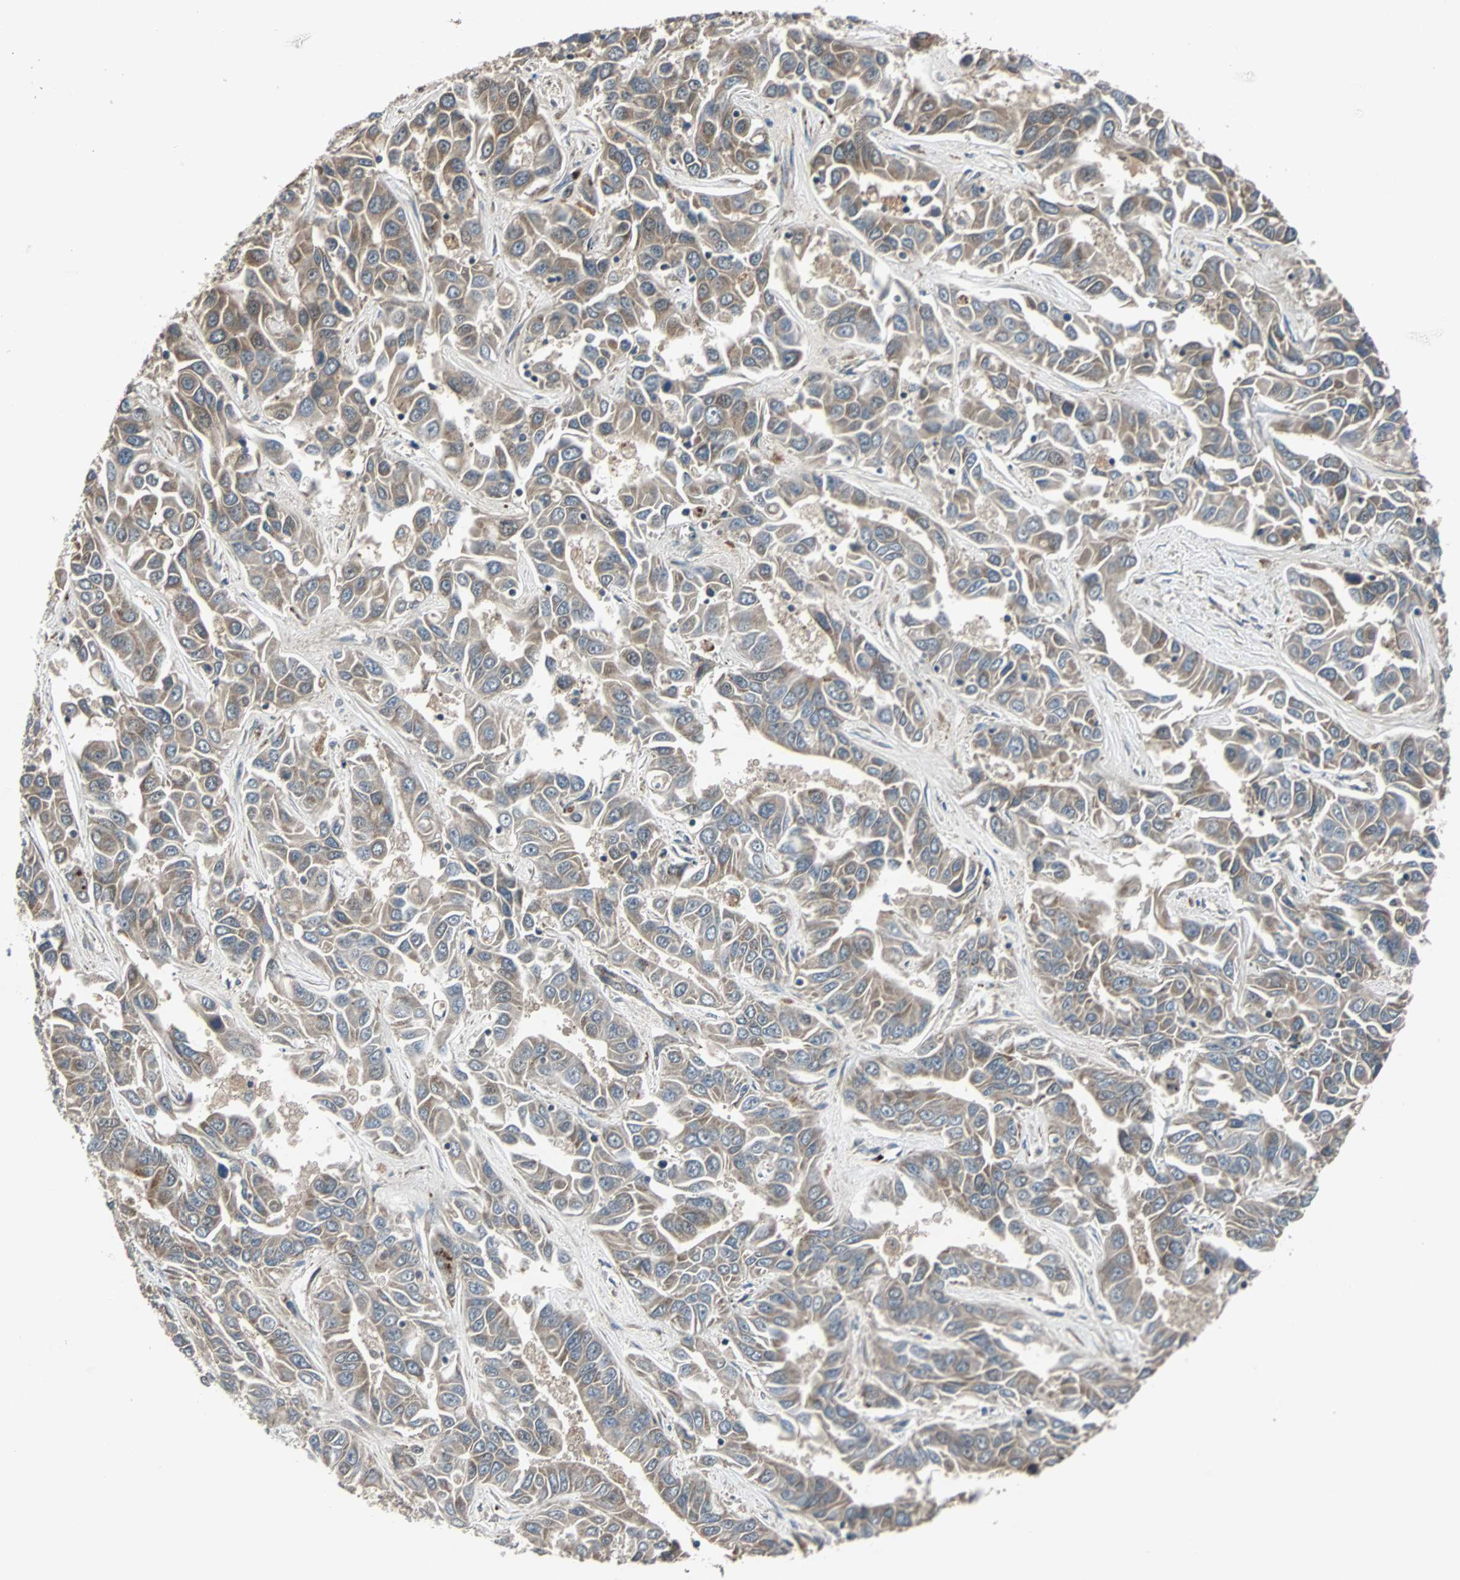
{"staining": {"intensity": "moderate", "quantity": ">75%", "location": "cytoplasmic/membranous"}, "tissue": "liver cancer", "cell_type": "Tumor cells", "image_type": "cancer", "snomed": [{"axis": "morphology", "description": "Cholangiocarcinoma"}, {"axis": "topography", "description": "Liver"}], "caption": "Immunohistochemical staining of human liver cholangiocarcinoma demonstrates medium levels of moderate cytoplasmic/membranous expression in approximately >75% of tumor cells. The protein of interest is shown in brown color, while the nuclei are stained blue.", "gene": "ARF1", "patient": {"sex": "female", "age": 52}}